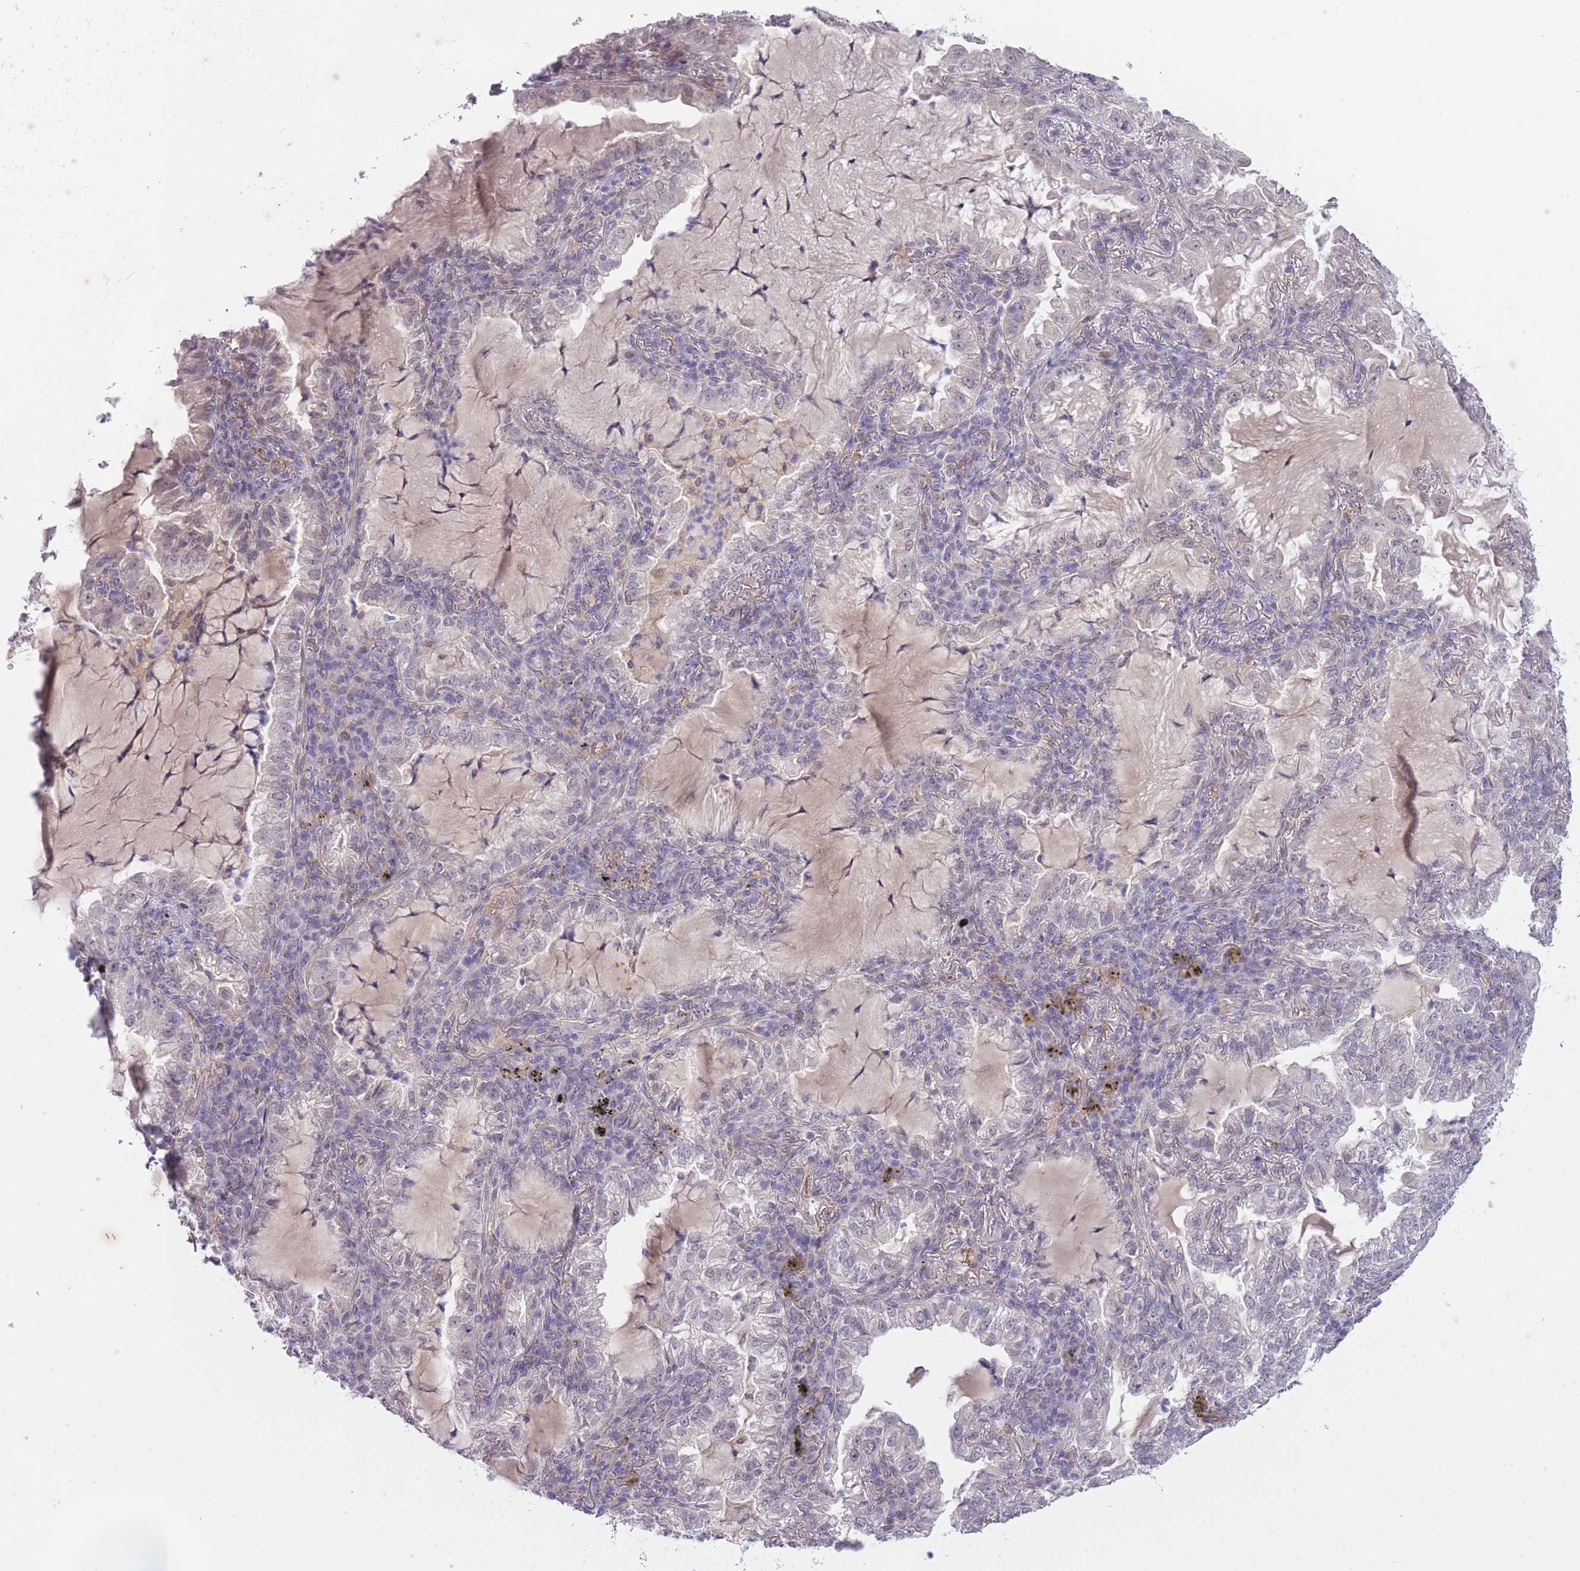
{"staining": {"intensity": "negative", "quantity": "none", "location": "none"}, "tissue": "lung cancer", "cell_type": "Tumor cells", "image_type": "cancer", "snomed": [{"axis": "morphology", "description": "Adenocarcinoma, NOS"}, {"axis": "topography", "description": "Lung"}], "caption": "This is an immunohistochemistry photomicrograph of human lung cancer. There is no positivity in tumor cells.", "gene": "ARPIN", "patient": {"sex": "female", "age": 73}}